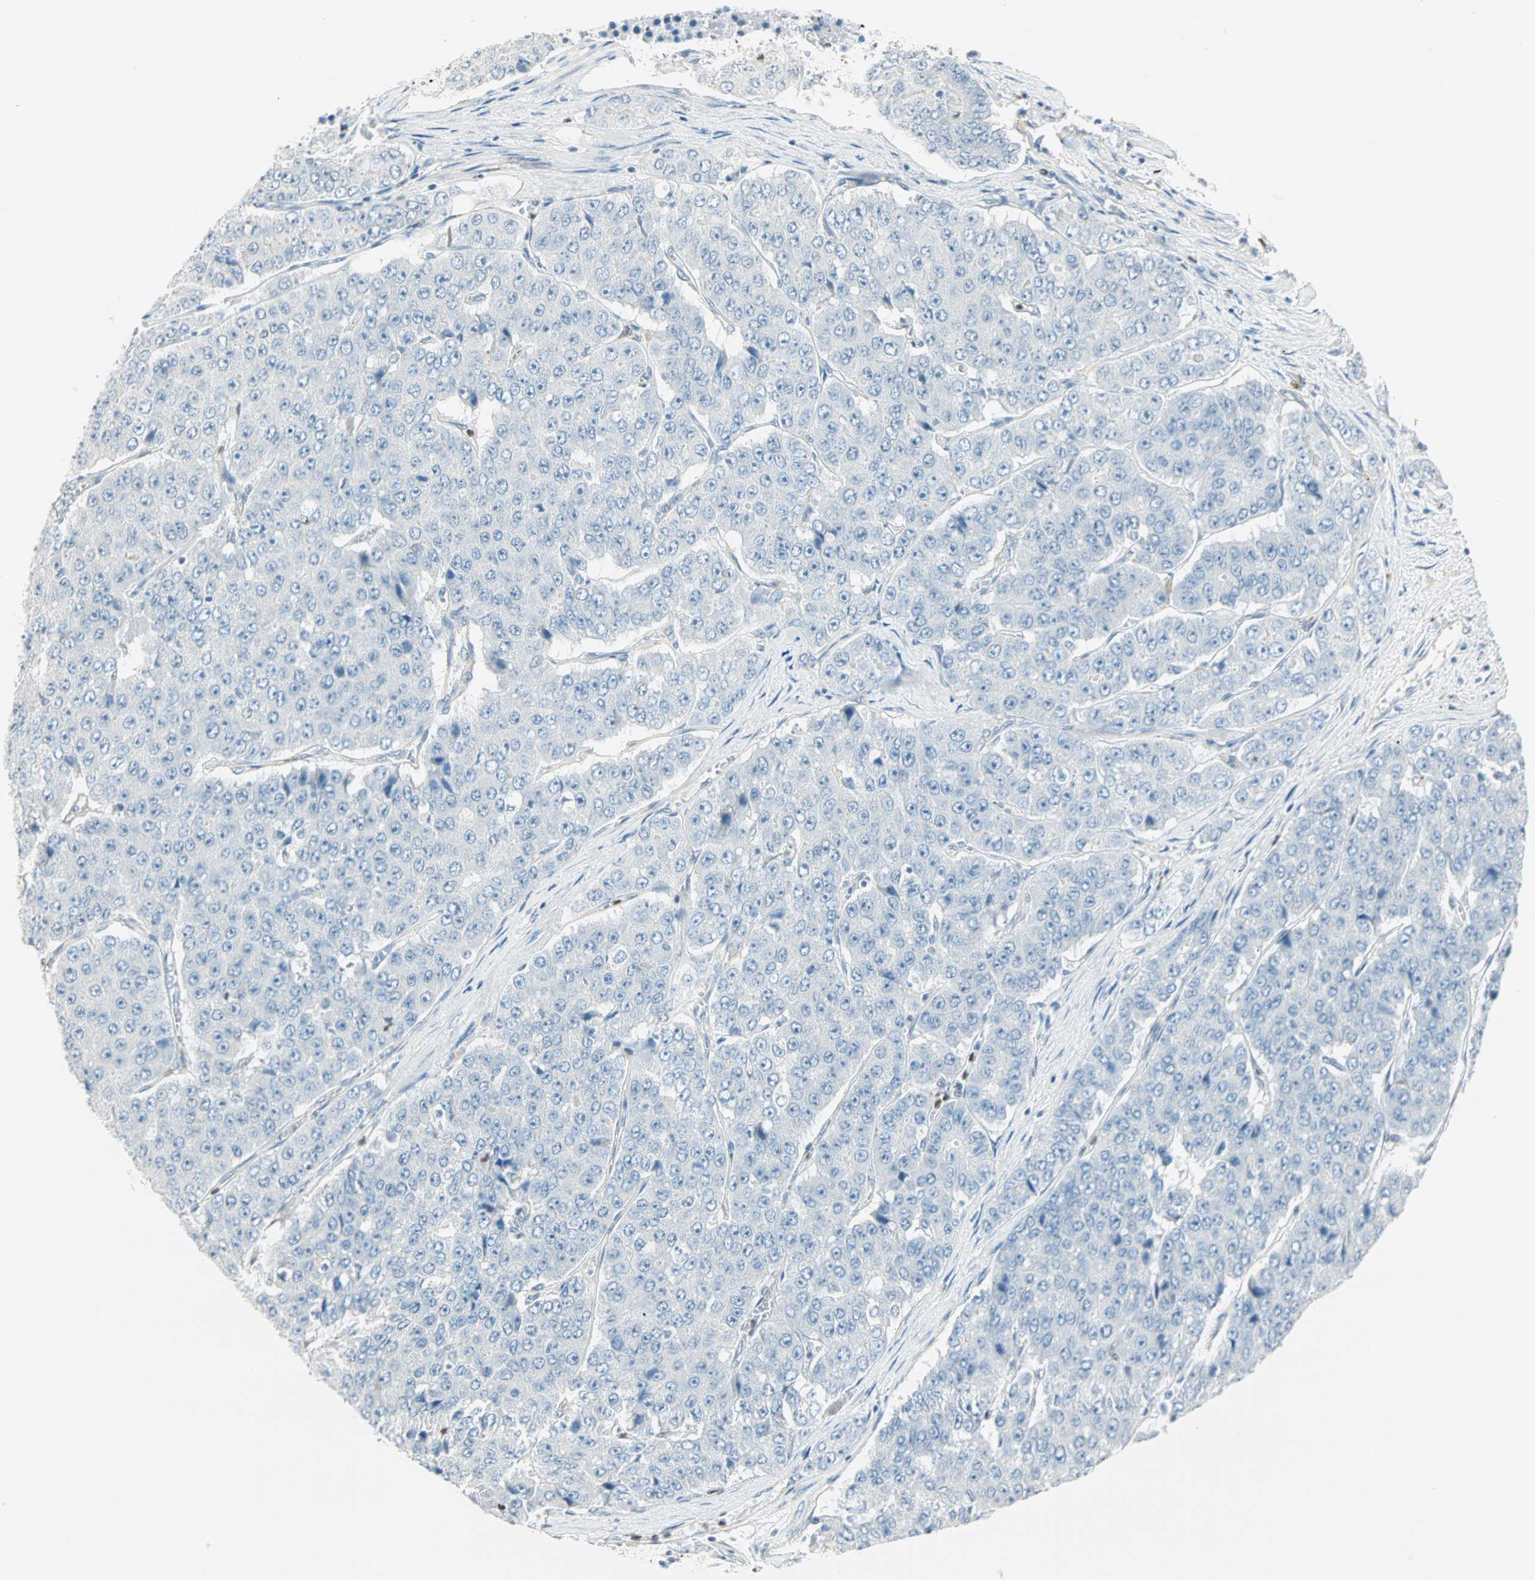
{"staining": {"intensity": "negative", "quantity": "none", "location": "none"}, "tissue": "pancreatic cancer", "cell_type": "Tumor cells", "image_type": "cancer", "snomed": [{"axis": "morphology", "description": "Adenocarcinoma, NOS"}, {"axis": "topography", "description": "Pancreas"}], "caption": "Immunohistochemistry (IHC) micrograph of pancreatic cancer (adenocarcinoma) stained for a protein (brown), which displays no positivity in tumor cells.", "gene": "MLLT10", "patient": {"sex": "male", "age": 50}}